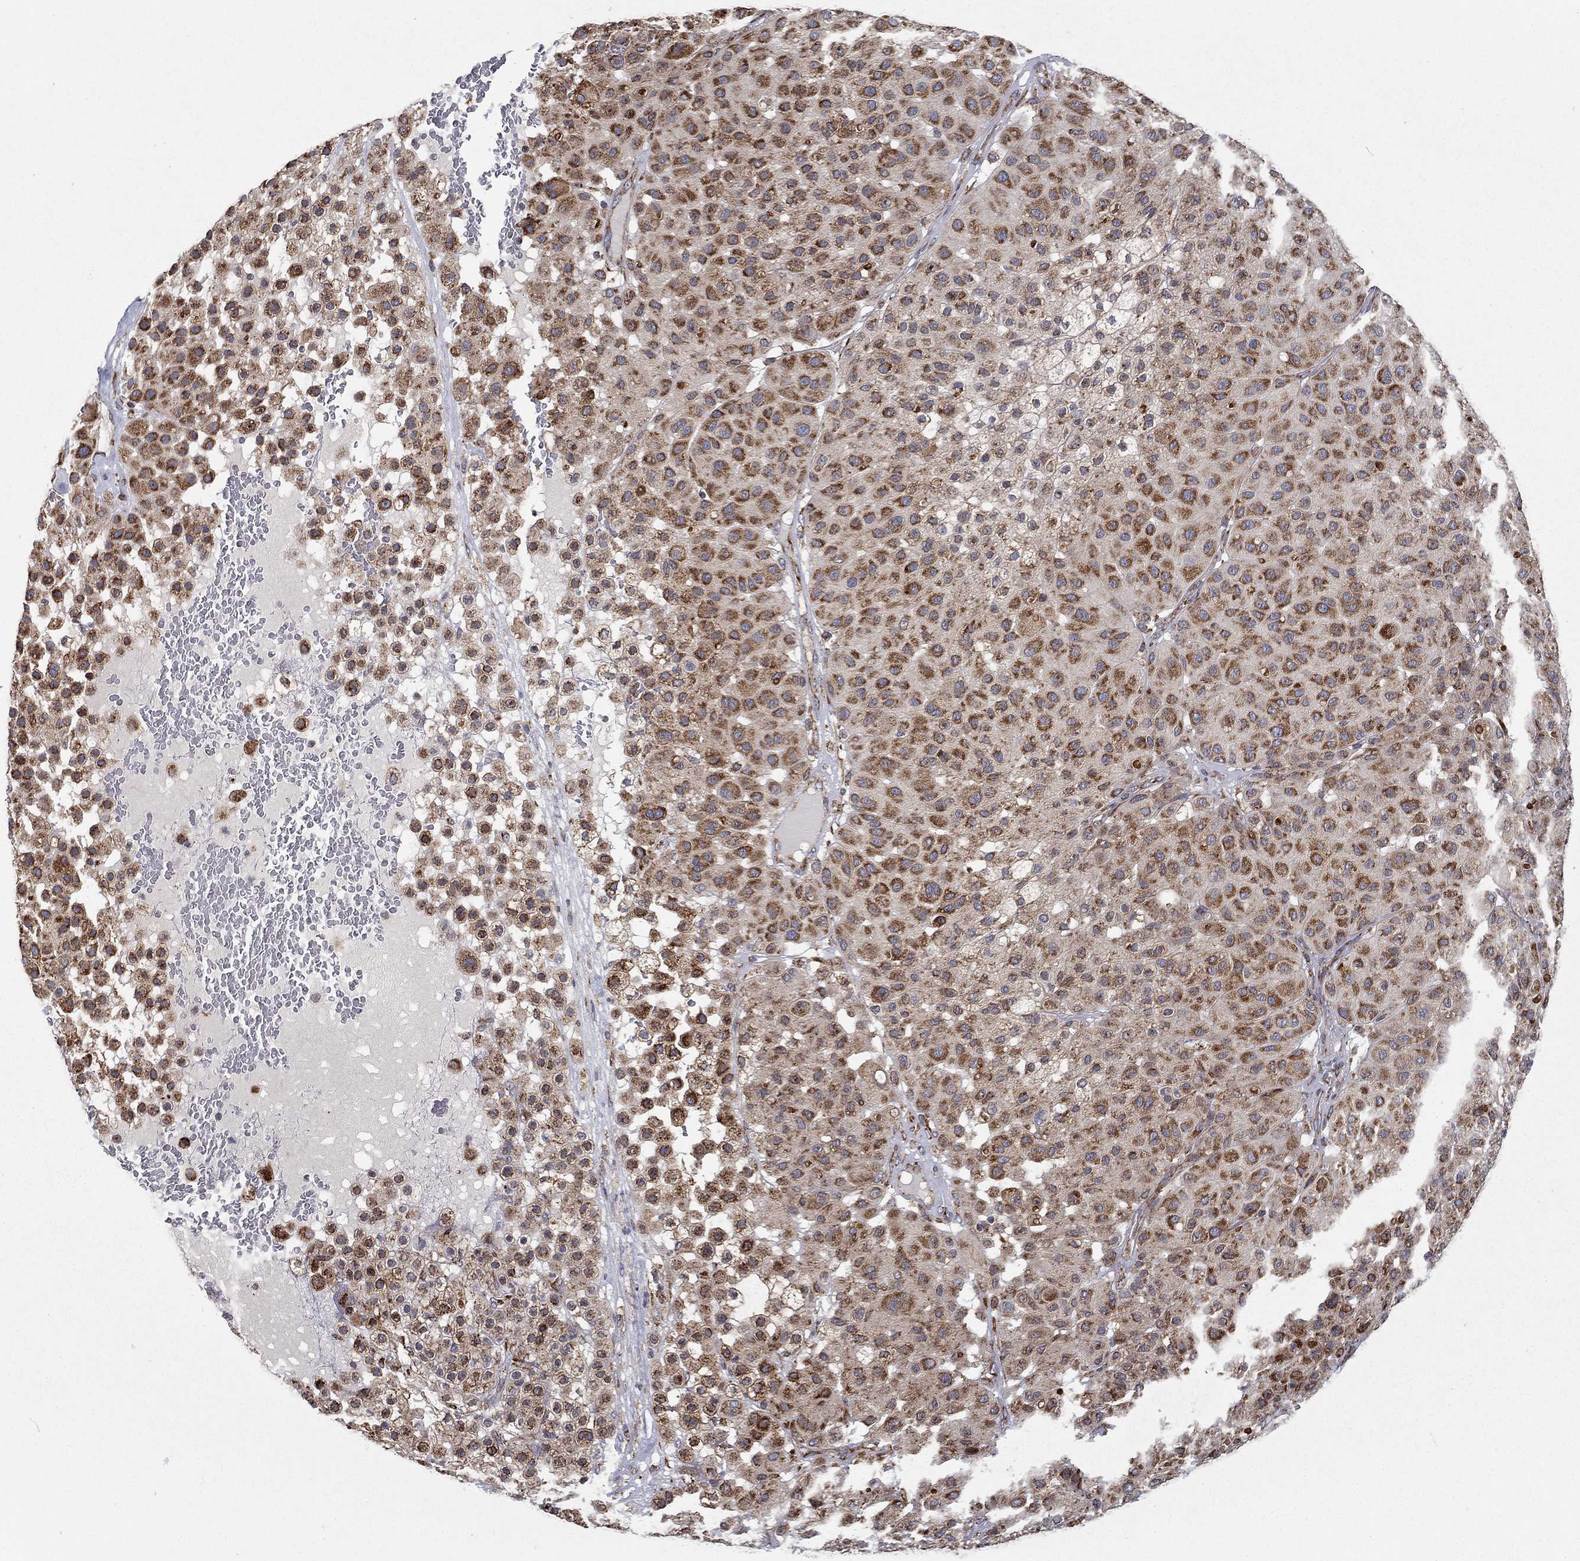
{"staining": {"intensity": "strong", "quantity": ">75%", "location": "cytoplasmic/membranous"}, "tissue": "melanoma", "cell_type": "Tumor cells", "image_type": "cancer", "snomed": [{"axis": "morphology", "description": "Malignant melanoma, Metastatic site"}, {"axis": "topography", "description": "Smooth muscle"}], "caption": "Tumor cells show strong cytoplasmic/membranous positivity in approximately >75% of cells in melanoma. (DAB = brown stain, brightfield microscopy at high magnification).", "gene": "MT-CYB", "patient": {"sex": "male", "age": 41}}